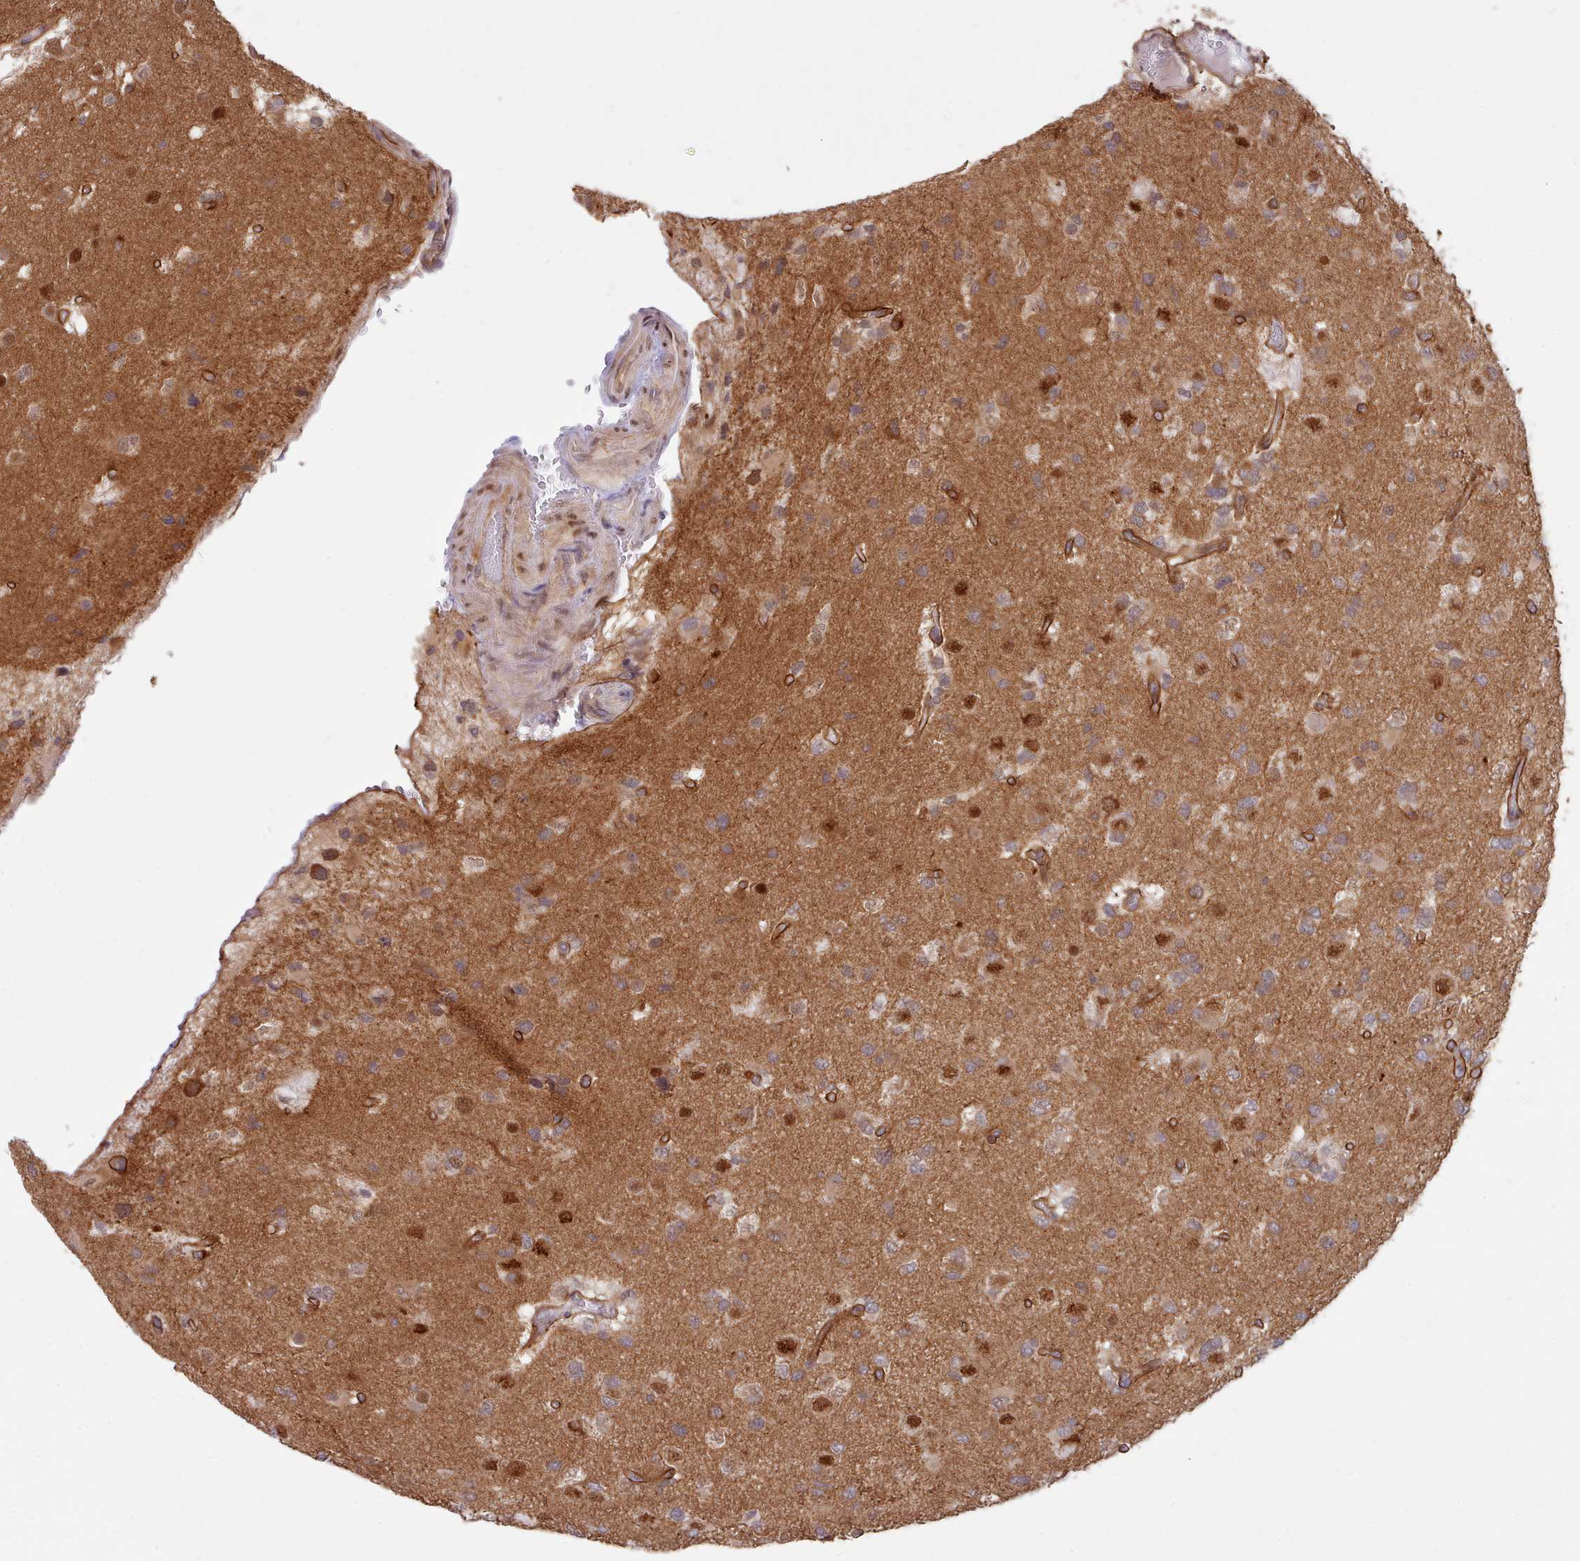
{"staining": {"intensity": "moderate", "quantity": ">75%", "location": "cytoplasmic/membranous,nuclear"}, "tissue": "glioma", "cell_type": "Tumor cells", "image_type": "cancer", "snomed": [{"axis": "morphology", "description": "Glioma, malignant, High grade"}, {"axis": "topography", "description": "Brain"}], "caption": "Tumor cells reveal moderate cytoplasmic/membranous and nuclear staining in approximately >75% of cells in glioma.", "gene": "CES3", "patient": {"sex": "male", "age": 53}}